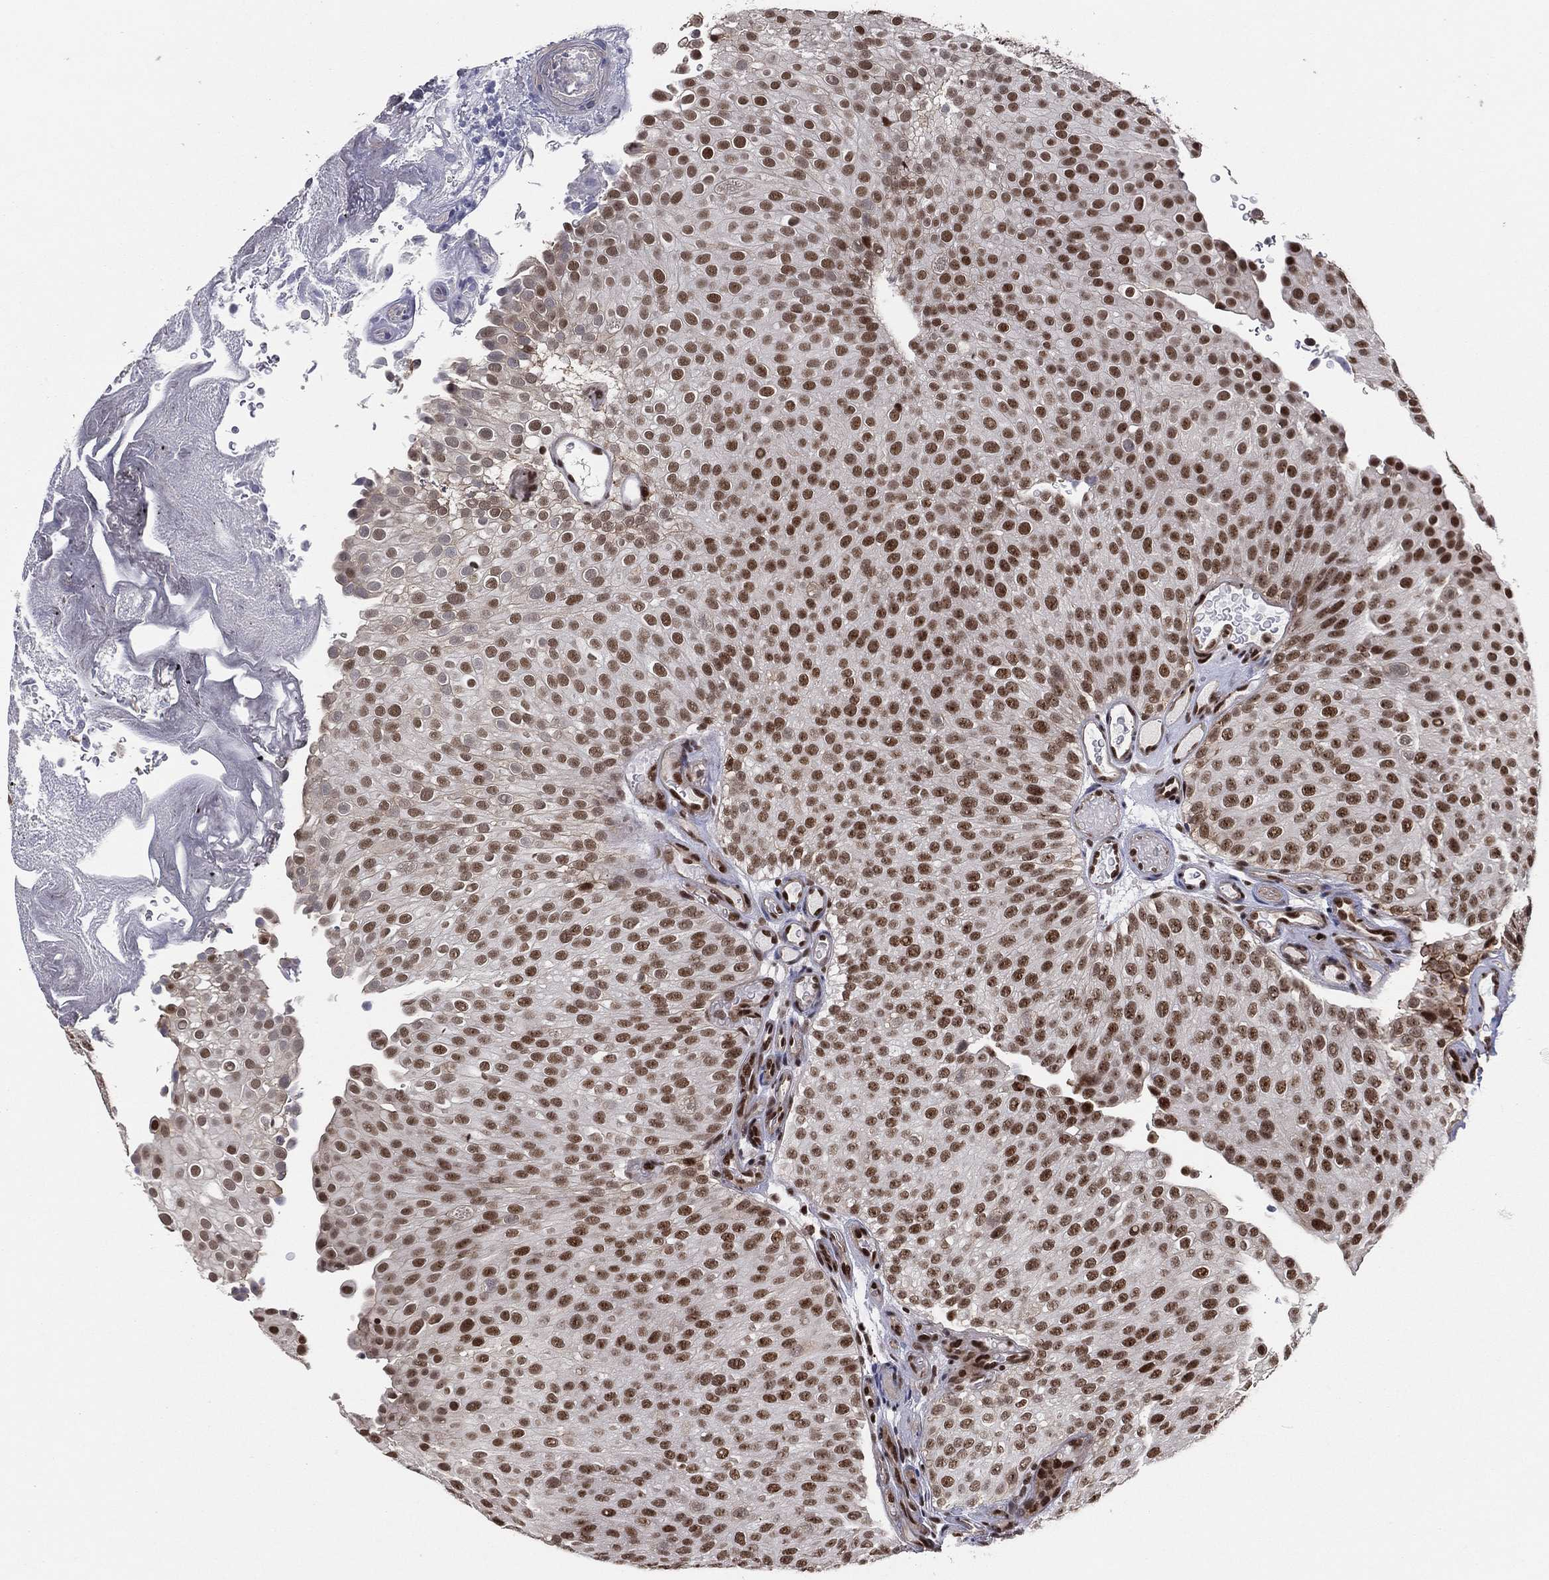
{"staining": {"intensity": "moderate", "quantity": ">75%", "location": "nuclear"}, "tissue": "urothelial cancer", "cell_type": "Tumor cells", "image_type": "cancer", "snomed": [{"axis": "morphology", "description": "Urothelial carcinoma, Low grade"}, {"axis": "topography", "description": "Urinary bladder"}], "caption": "Immunohistochemical staining of human urothelial carcinoma (low-grade) shows moderate nuclear protein staining in approximately >75% of tumor cells.", "gene": "GPALPP1", "patient": {"sex": "male", "age": 78}}